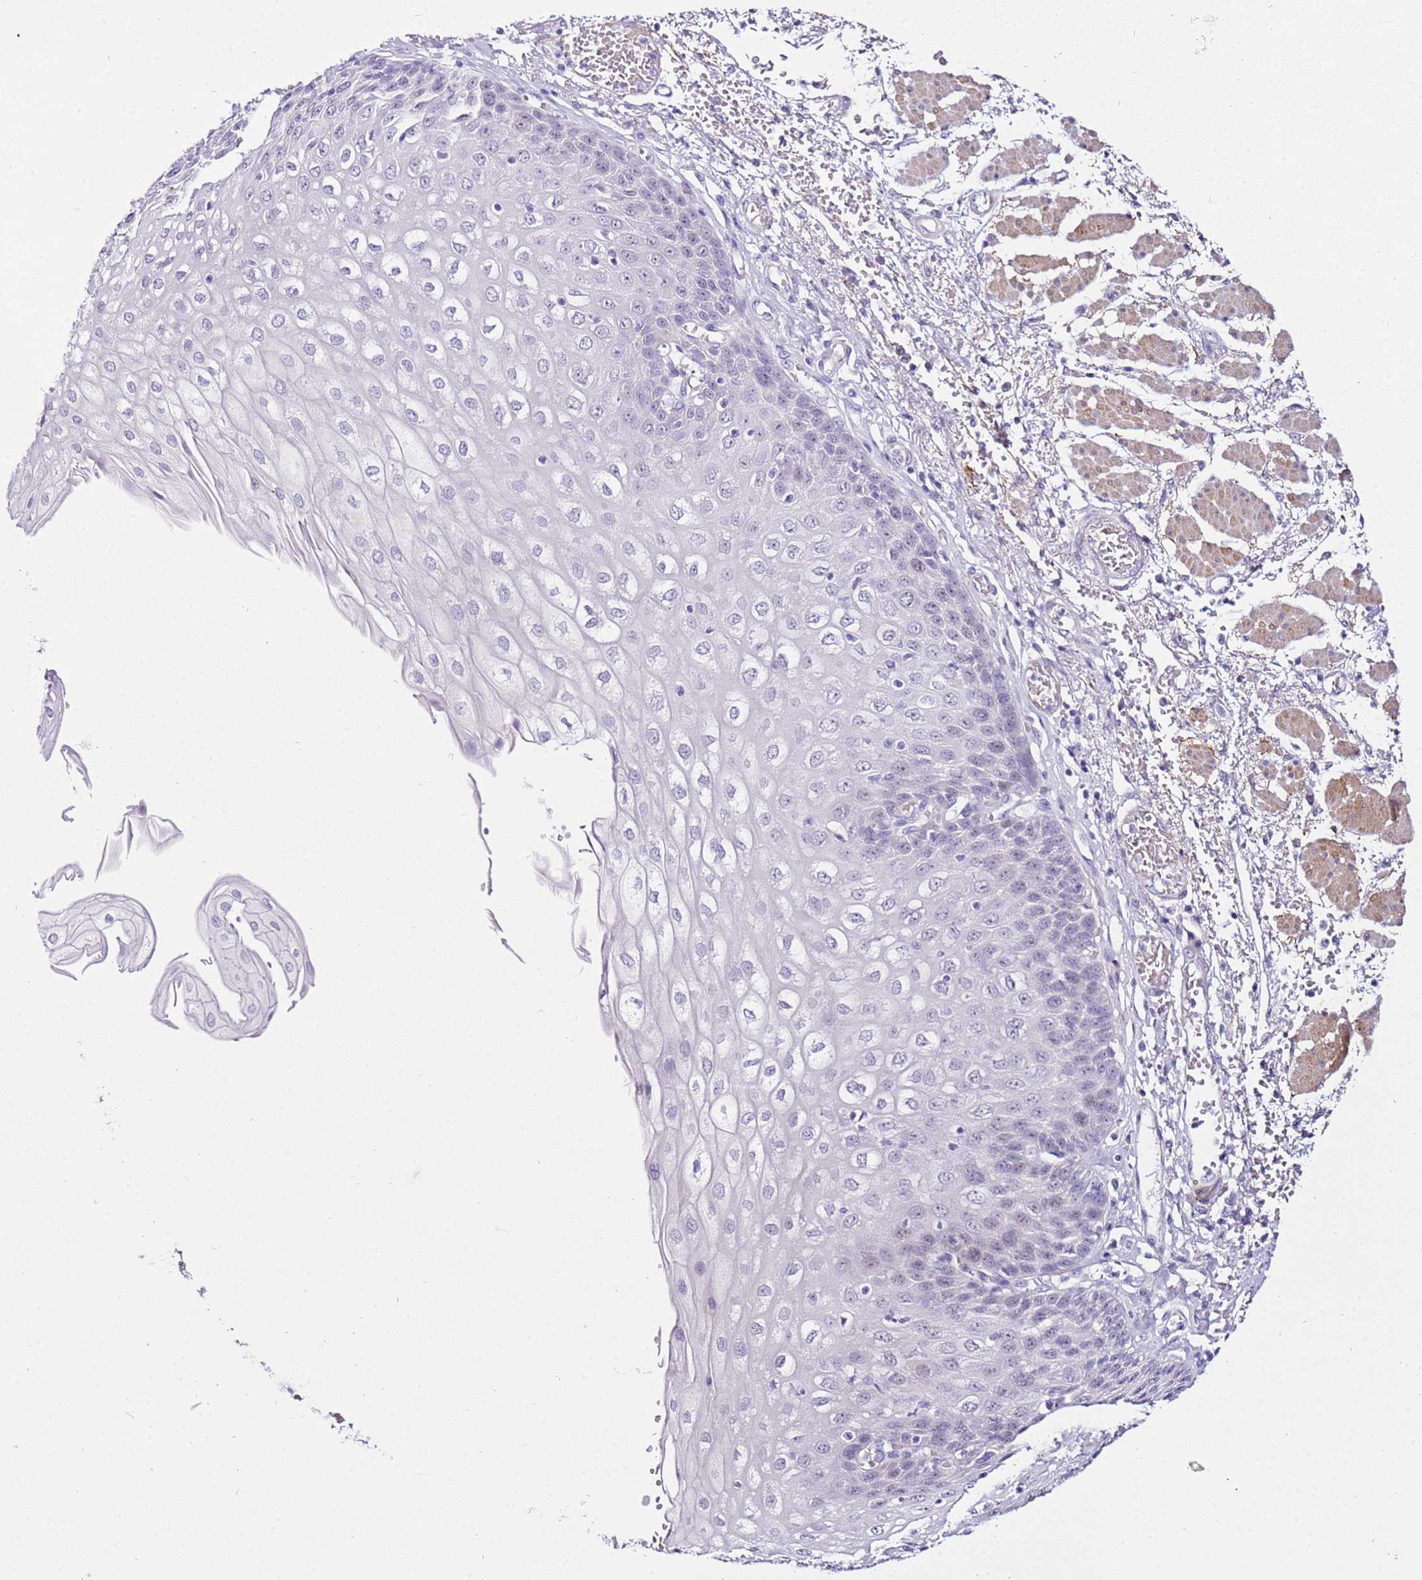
{"staining": {"intensity": "negative", "quantity": "none", "location": "none"}, "tissue": "esophagus", "cell_type": "Squamous epithelial cells", "image_type": "normal", "snomed": [{"axis": "morphology", "description": "Normal tissue, NOS"}, {"axis": "topography", "description": "Esophagus"}], "caption": "A micrograph of esophagus stained for a protein exhibits no brown staining in squamous epithelial cells.", "gene": "HGD", "patient": {"sex": "male", "age": 81}}